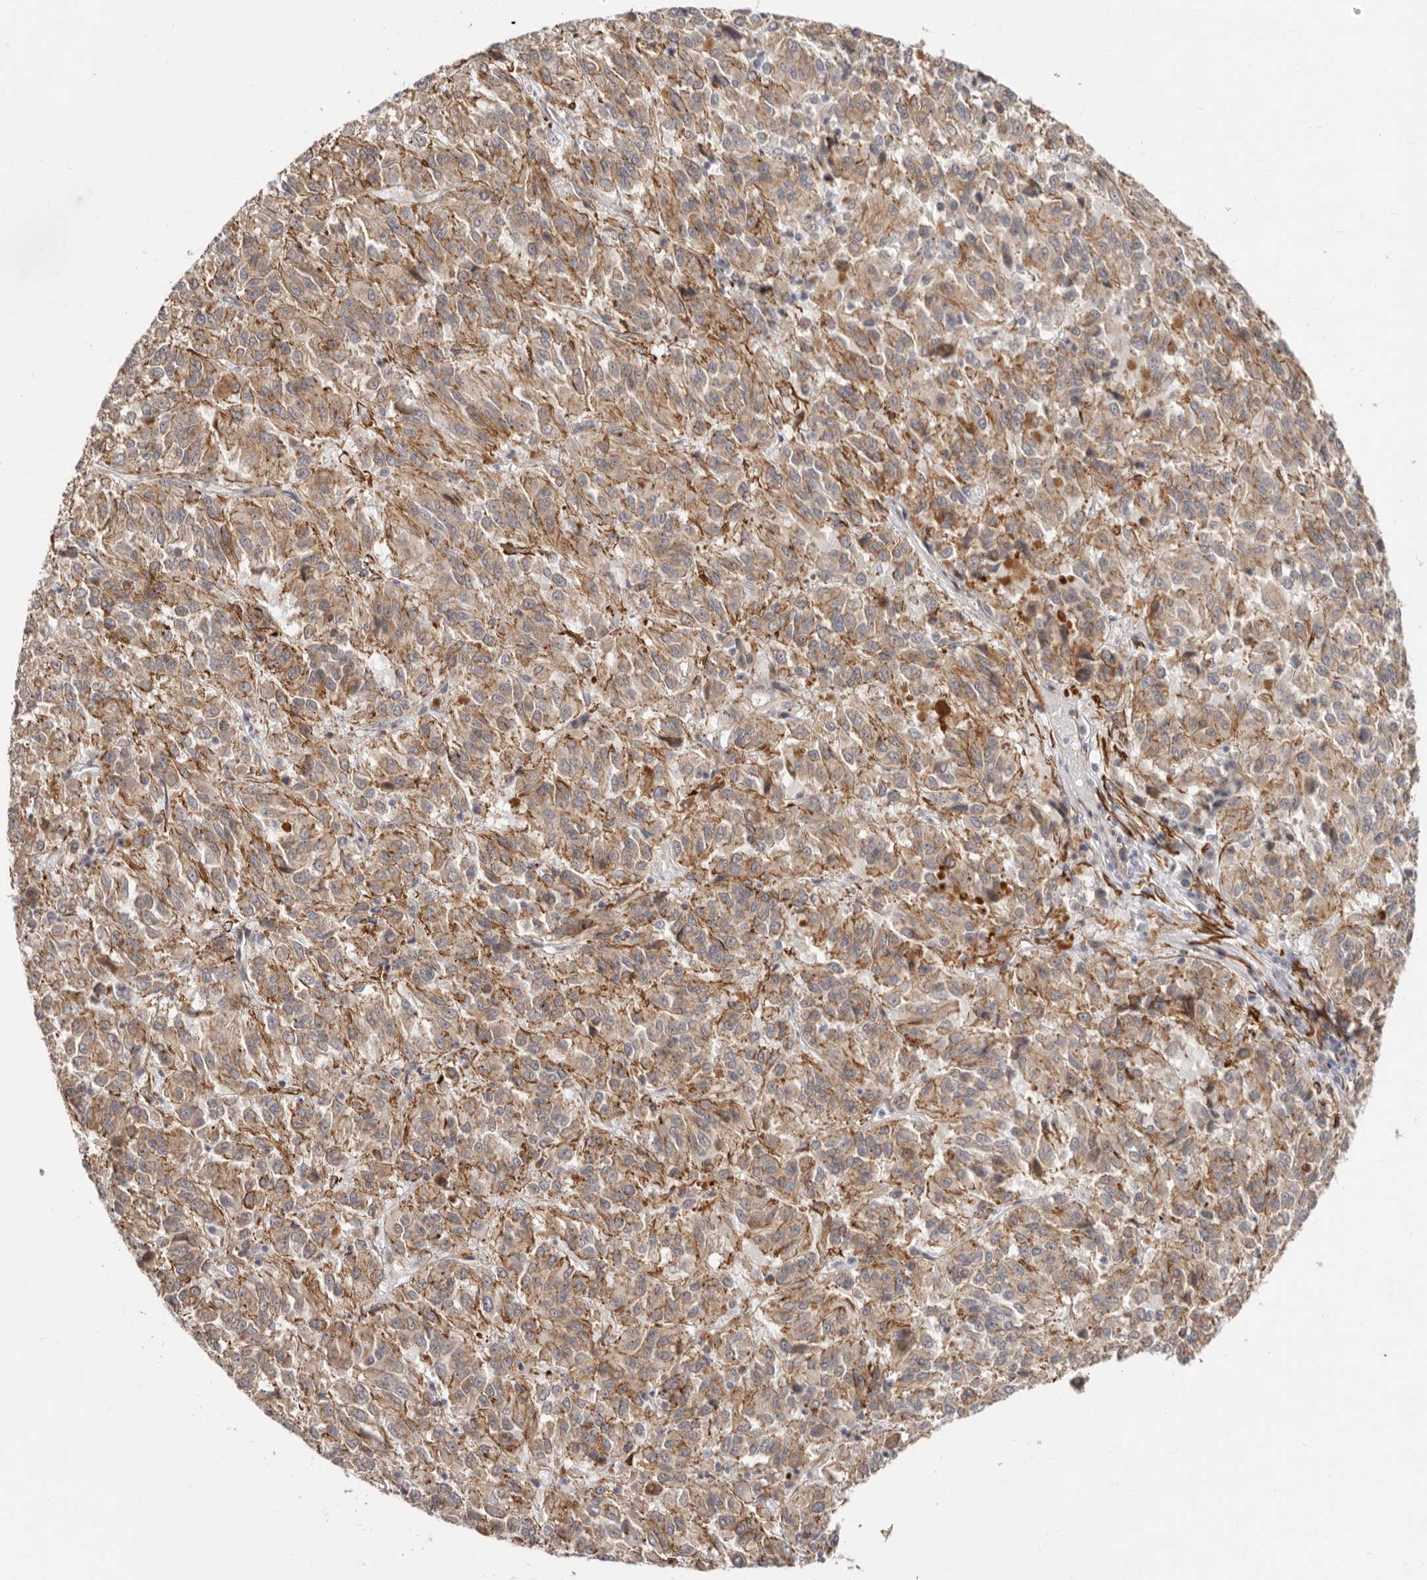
{"staining": {"intensity": "moderate", "quantity": ">75%", "location": "cytoplasmic/membranous"}, "tissue": "melanoma", "cell_type": "Tumor cells", "image_type": "cancer", "snomed": [{"axis": "morphology", "description": "Malignant melanoma, Metastatic site"}, {"axis": "topography", "description": "Lung"}], "caption": "Protein staining of malignant melanoma (metastatic site) tissue displays moderate cytoplasmic/membranous staining in approximately >75% of tumor cells.", "gene": "SZT2", "patient": {"sex": "male", "age": 64}}